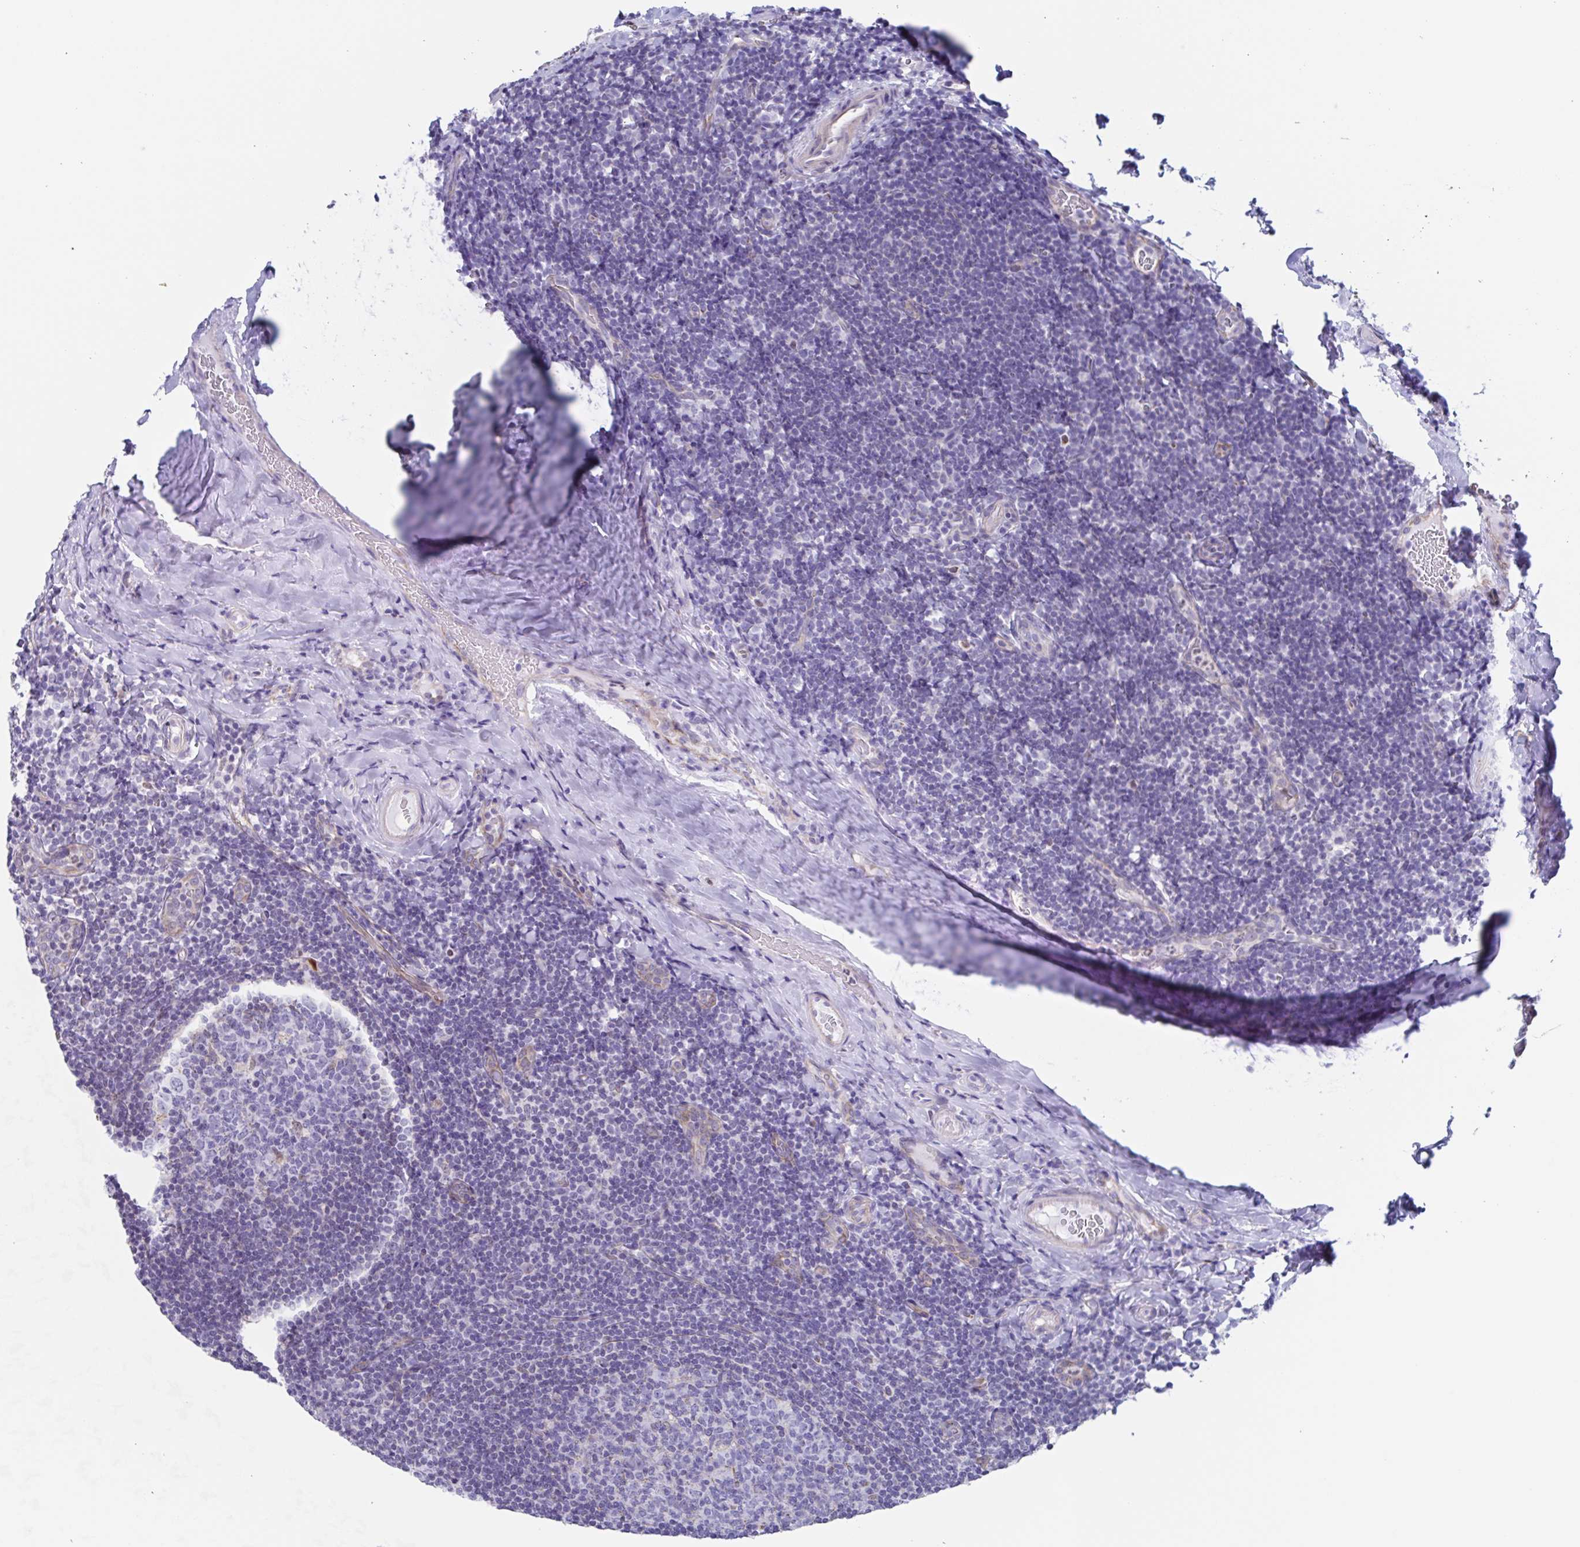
{"staining": {"intensity": "negative", "quantity": "none", "location": "none"}, "tissue": "tonsil", "cell_type": "Germinal center cells", "image_type": "normal", "snomed": [{"axis": "morphology", "description": "Normal tissue, NOS"}, {"axis": "topography", "description": "Tonsil"}], "caption": "An immunohistochemistry (IHC) micrograph of benign tonsil is shown. There is no staining in germinal center cells of tonsil. Nuclei are stained in blue.", "gene": "PBOV1", "patient": {"sex": "male", "age": 17}}